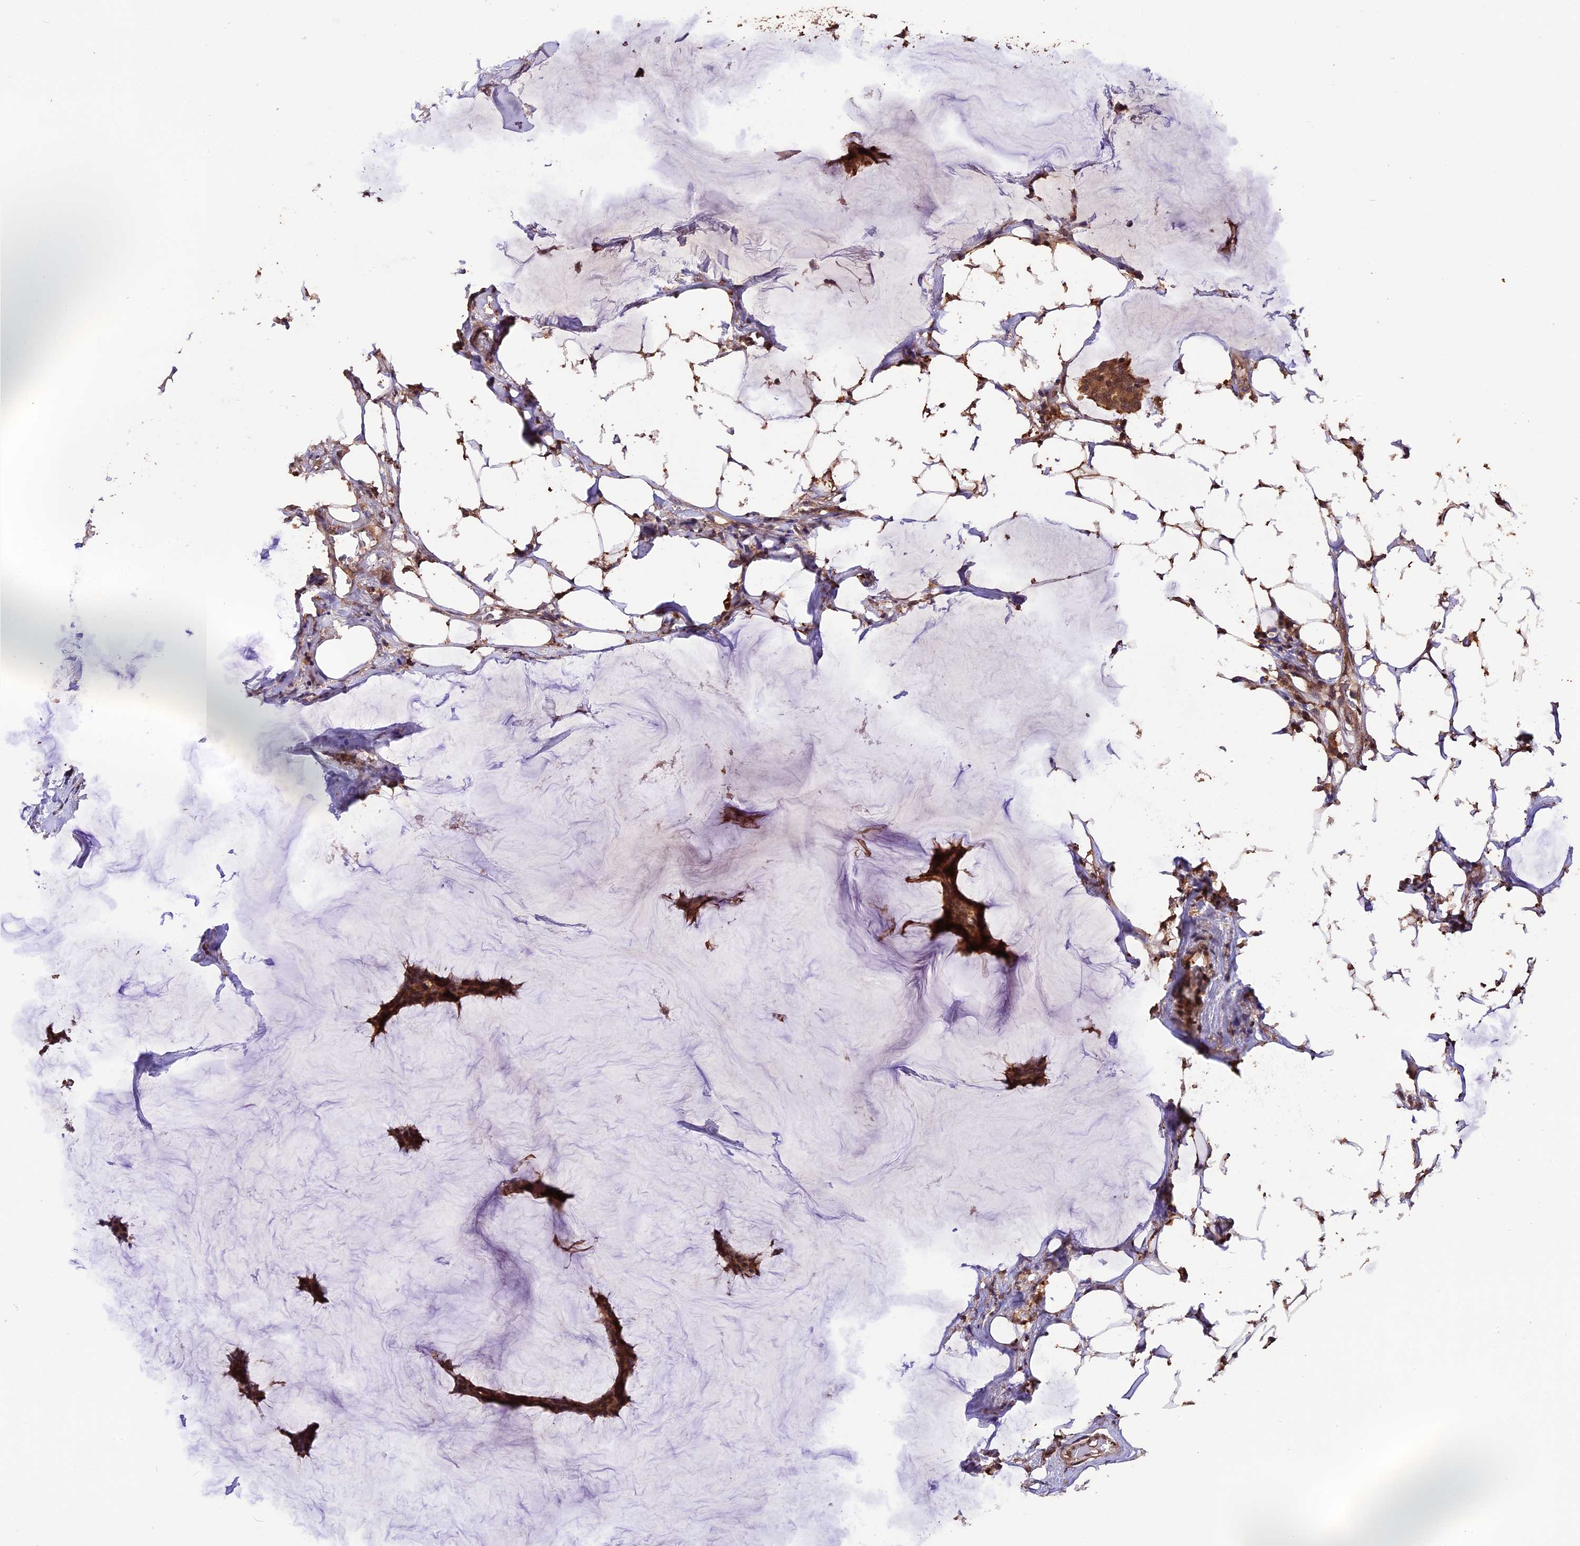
{"staining": {"intensity": "moderate", "quantity": ">75%", "location": "cytoplasmic/membranous,nuclear"}, "tissue": "breast cancer", "cell_type": "Tumor cells", "image_type": "cancer", "snomed": [{"axis": "morphology", "description": "Duct carcinoma"}, {"axis": "topography", "description": "Breast"}], "caption": "Moderate cytoplasmic/membranous and nuclear protein expression is appreciated in about >75% of tumor cells in intraductal carcinoma (breast).", "gene": "TRMT1", "patient": {"sex": "female", "age": 93}}